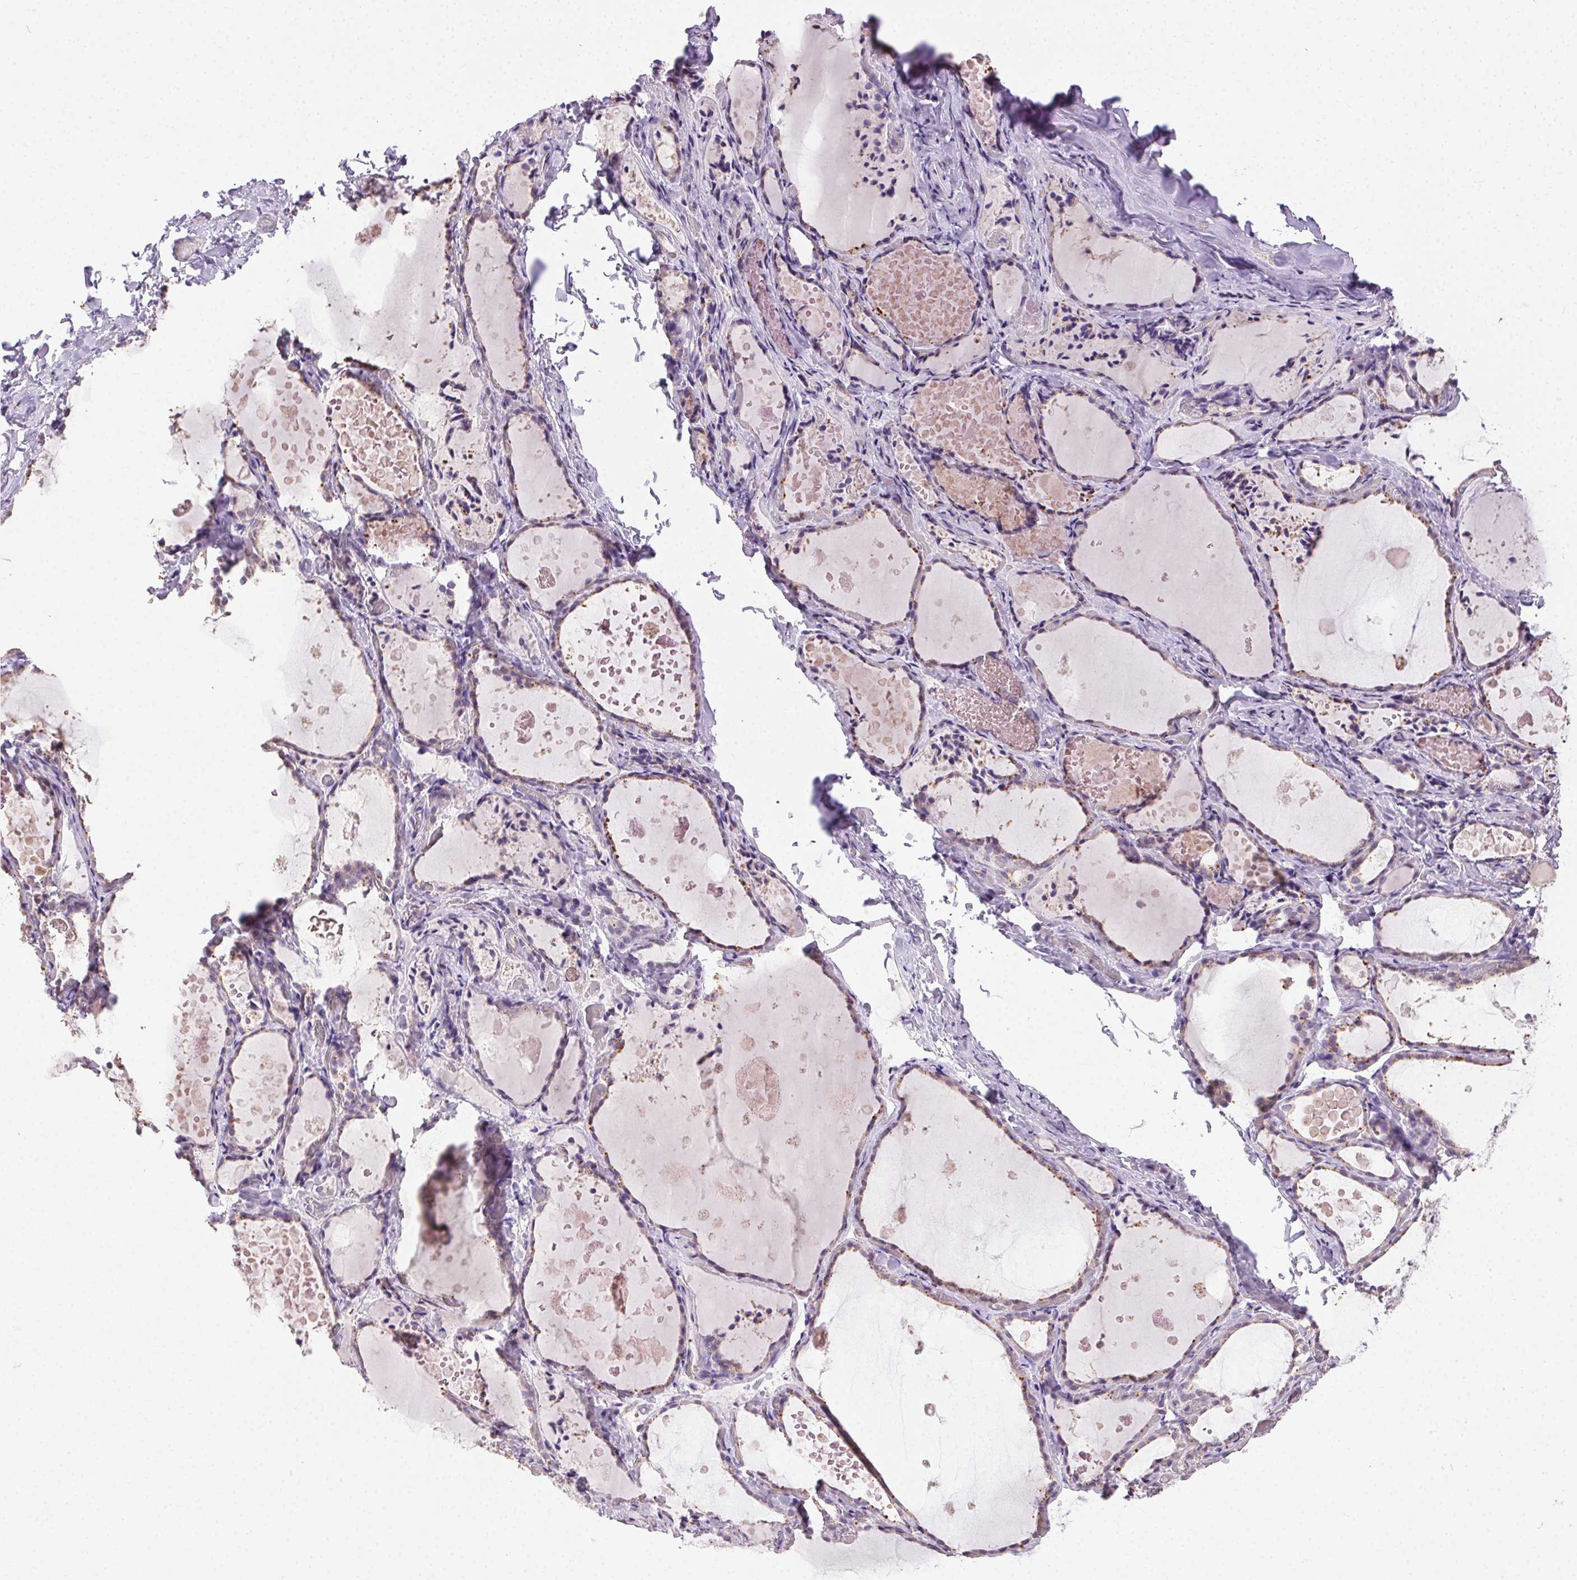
{"staining": {"intensity": "weak", "quantity": "25%-75%", "location": "cytoplasmic/membranous"}, "tissue": "thyroid gland", "cell_type": "Glandular cells", "image_type": "normal", "snomed": [{"axis": "morphology", "description": "Normal tissue, NOS"}, {"axis": "topography", "description": "Thyroid gland"}], "caption": "Immunohistochemistry of normal thyroid gland displays low levels of weak cytoplasmic/membranous positivity in about 25%-75% of glandular cells. The protein of interest is stained brown, and the nuclei are stained in blue (DAB IHC with brightfield microscopy, high magnification).", "gene": "SYCE2", "patient": {"sex": "female", "age": 56}}